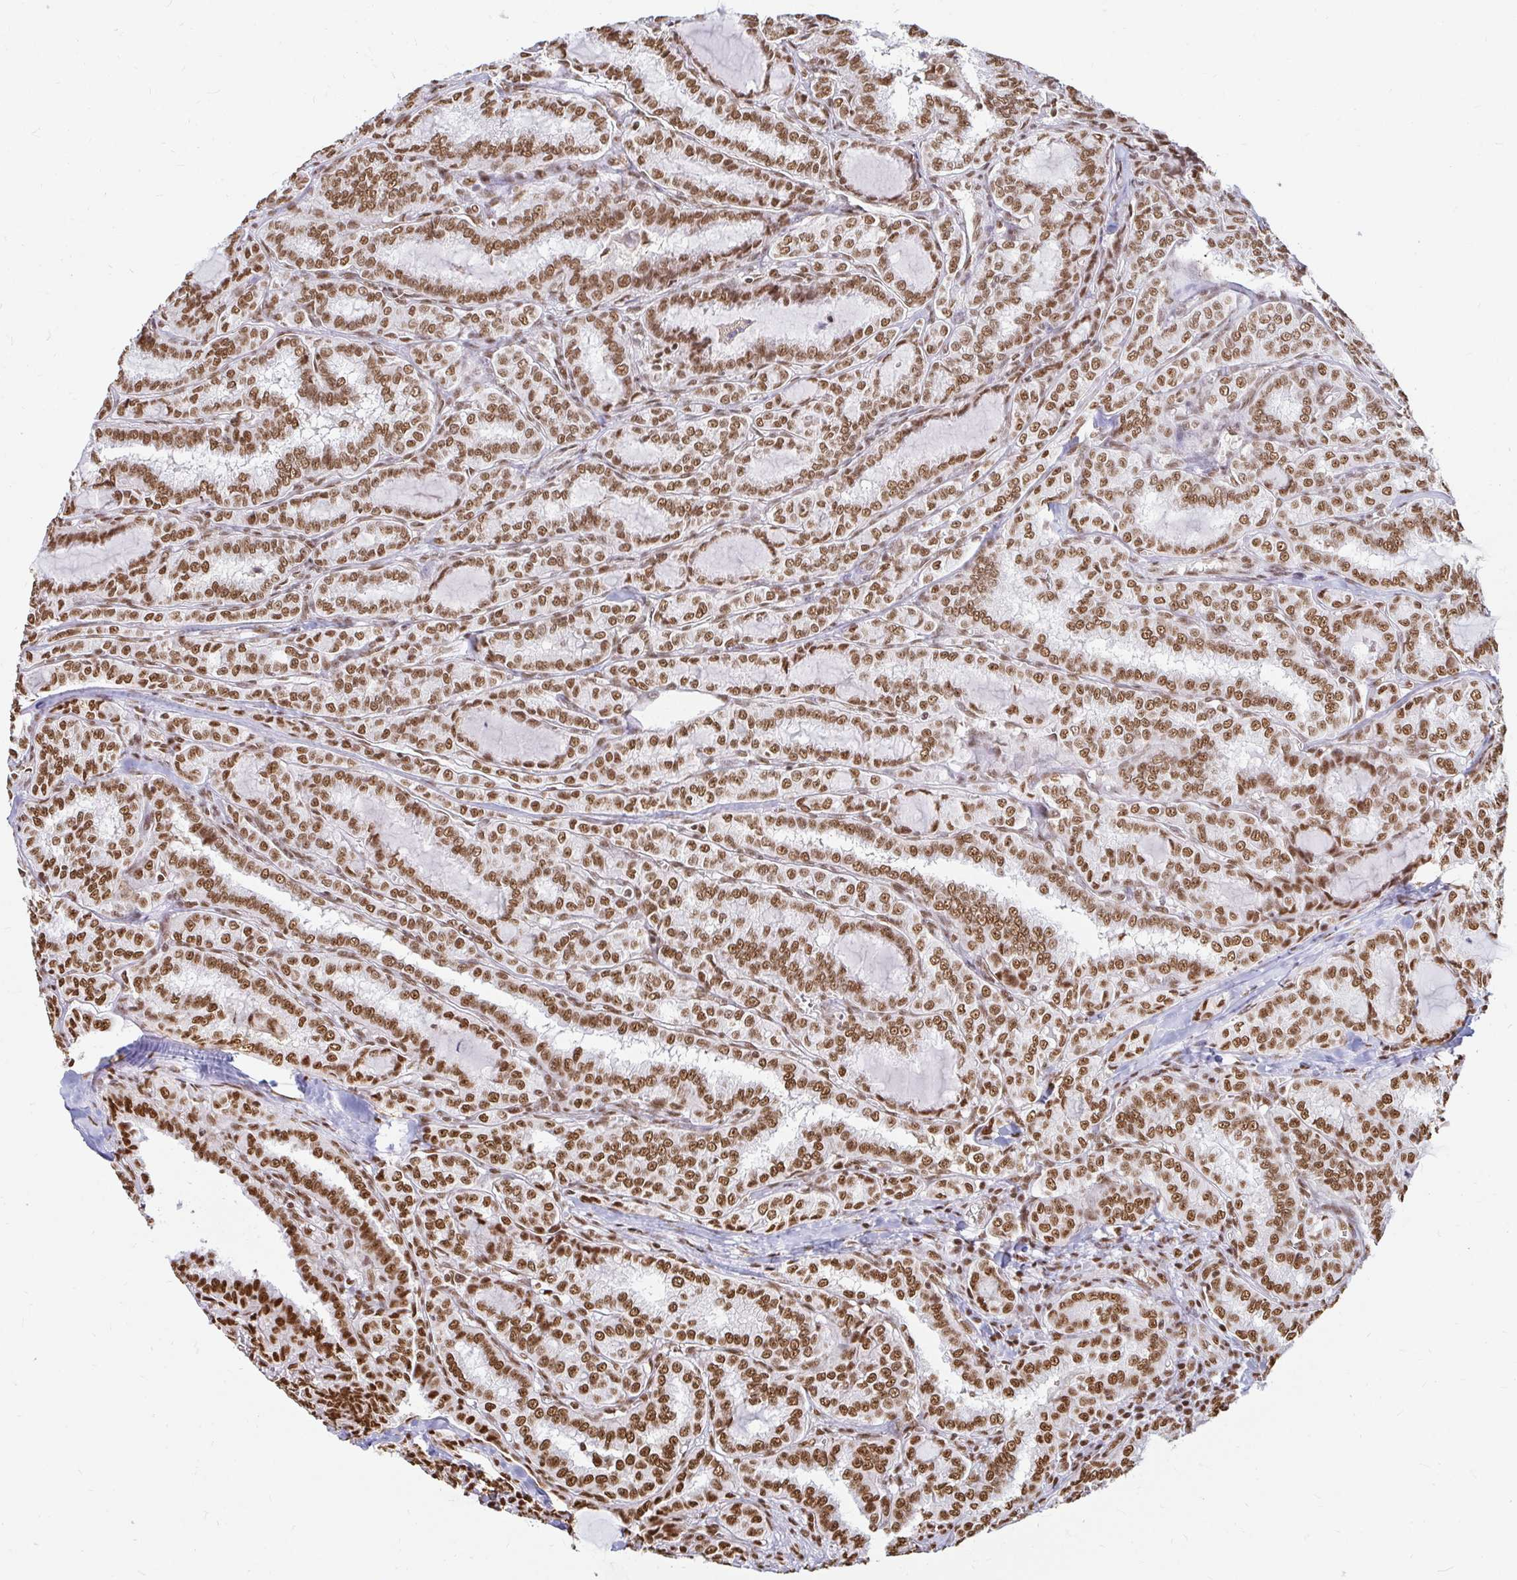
{"staining": {"intensity": "moderate", "quantity": ">75%", "location": "nuclear"}, "tissue": "thyroid cancer", "cell_type": "Tumor cells", "image_type": "cancer", "snomed": [{"axis": "morphology", "description": "Papillary adenocarcinoma, NOS"}, {"axis": "topography", "description": "Thyroid gland"}], "caption": "This histopathology image reveals thyroid papillary adenocarcinoma stained with immunohistochemistry (IHC) to label a protein in brown. The nuclear of tumor cells show moderate positivity for the protein. Nuclei are counter-stained blue.", "gene": "HNRNPU", "patient": {"sex": "female", "age": 30}}